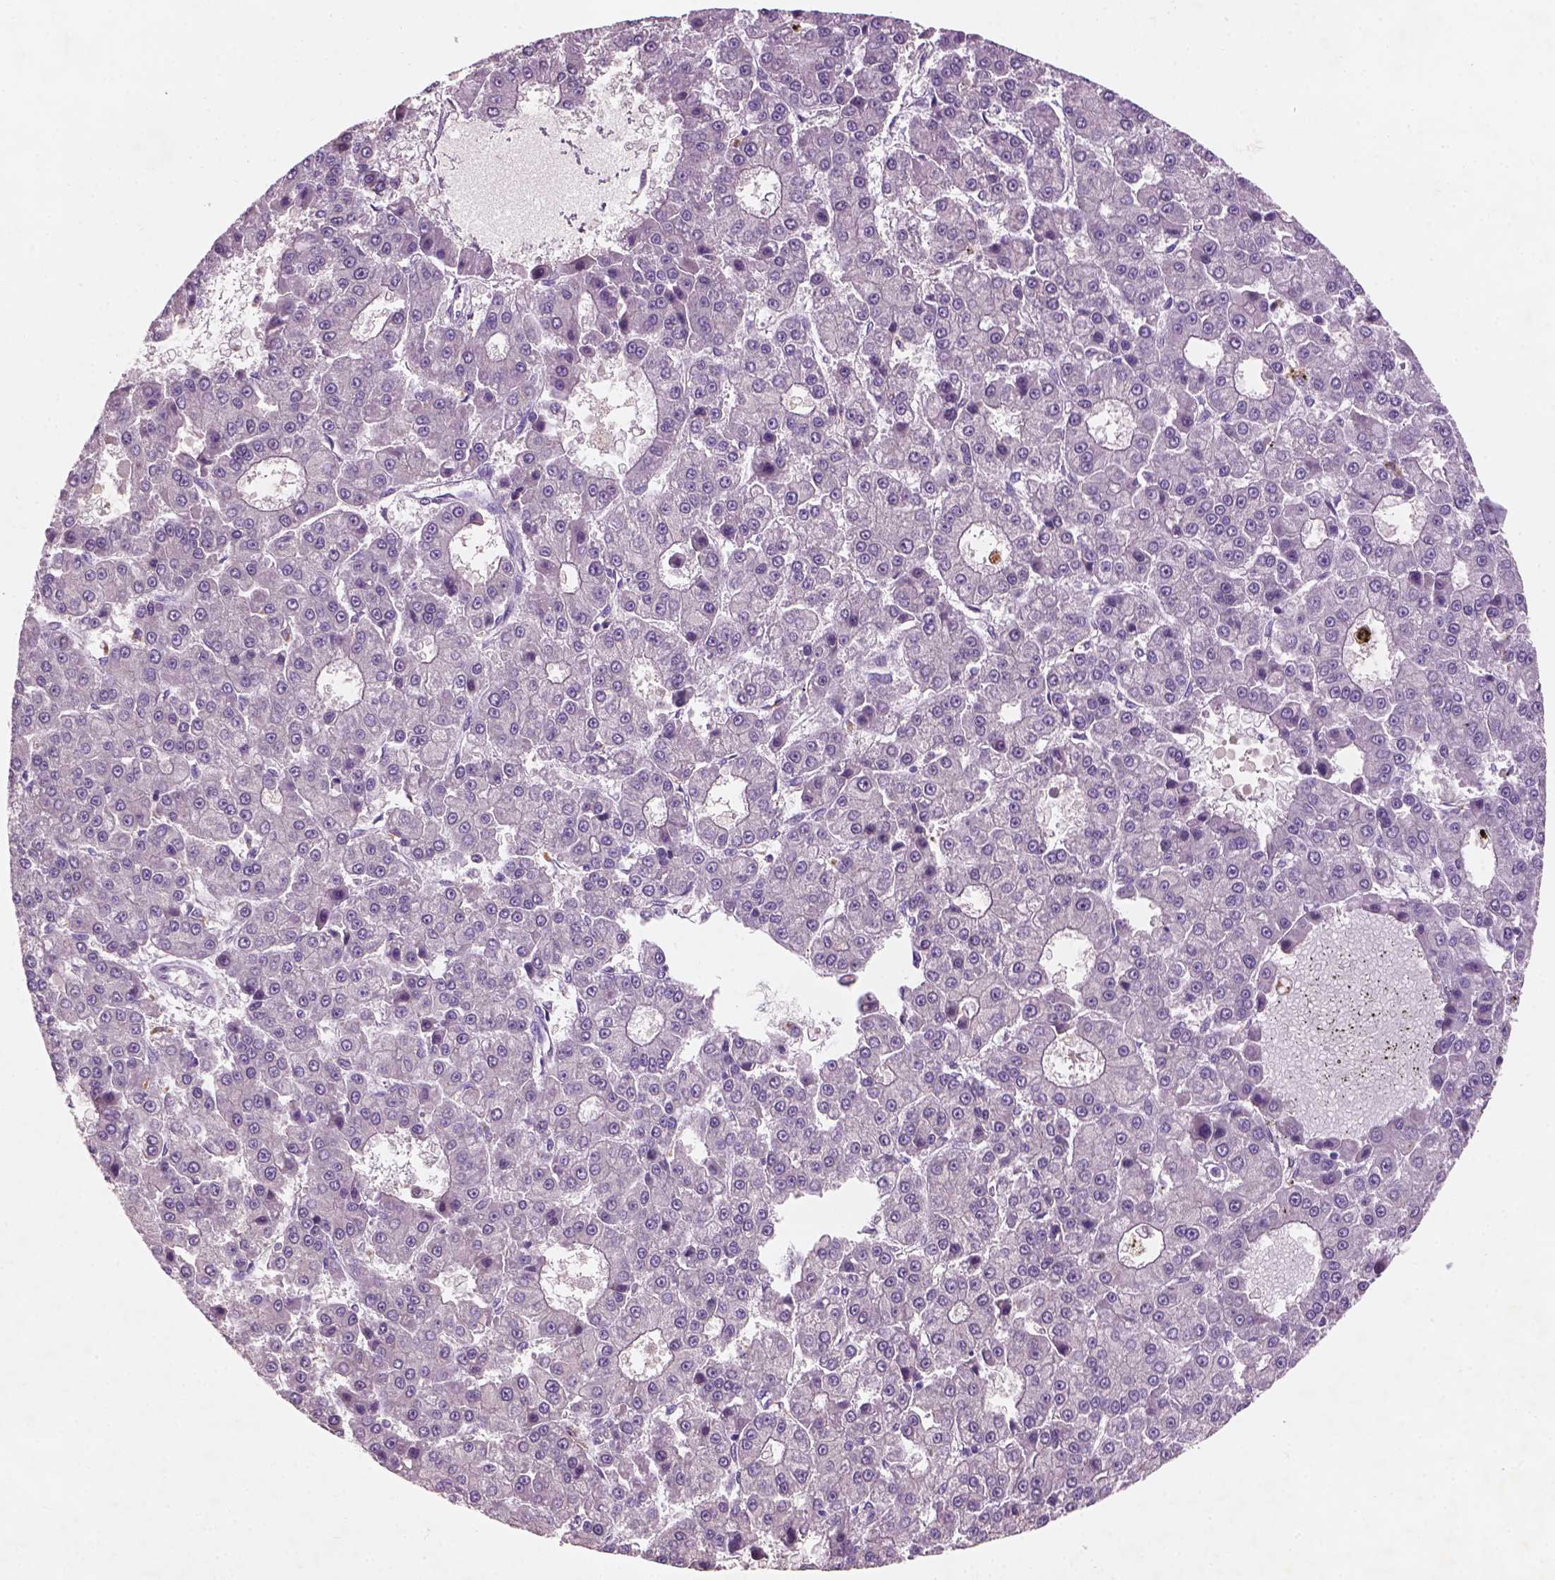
{"staining": {"intensity": "negative", "quantity": "none", "location": "none"}, "tissue": "liver cancer", "cell_type": "Tumor cells", "image_type": "cancer", "snomed": [{"axis": "morphology", "description": "Carcinoma, Hepatocellular, NOS"}, {"axis": "topography", "description": "Liver"}], "caption": "DAB (3,3'-diaminobenzidine) immunohistochemical staining of human liver cancer reveals no significant positivity in tumor cells.", "gene": "GXYLT2", "patient": {"sex": "male", "age": 70}}